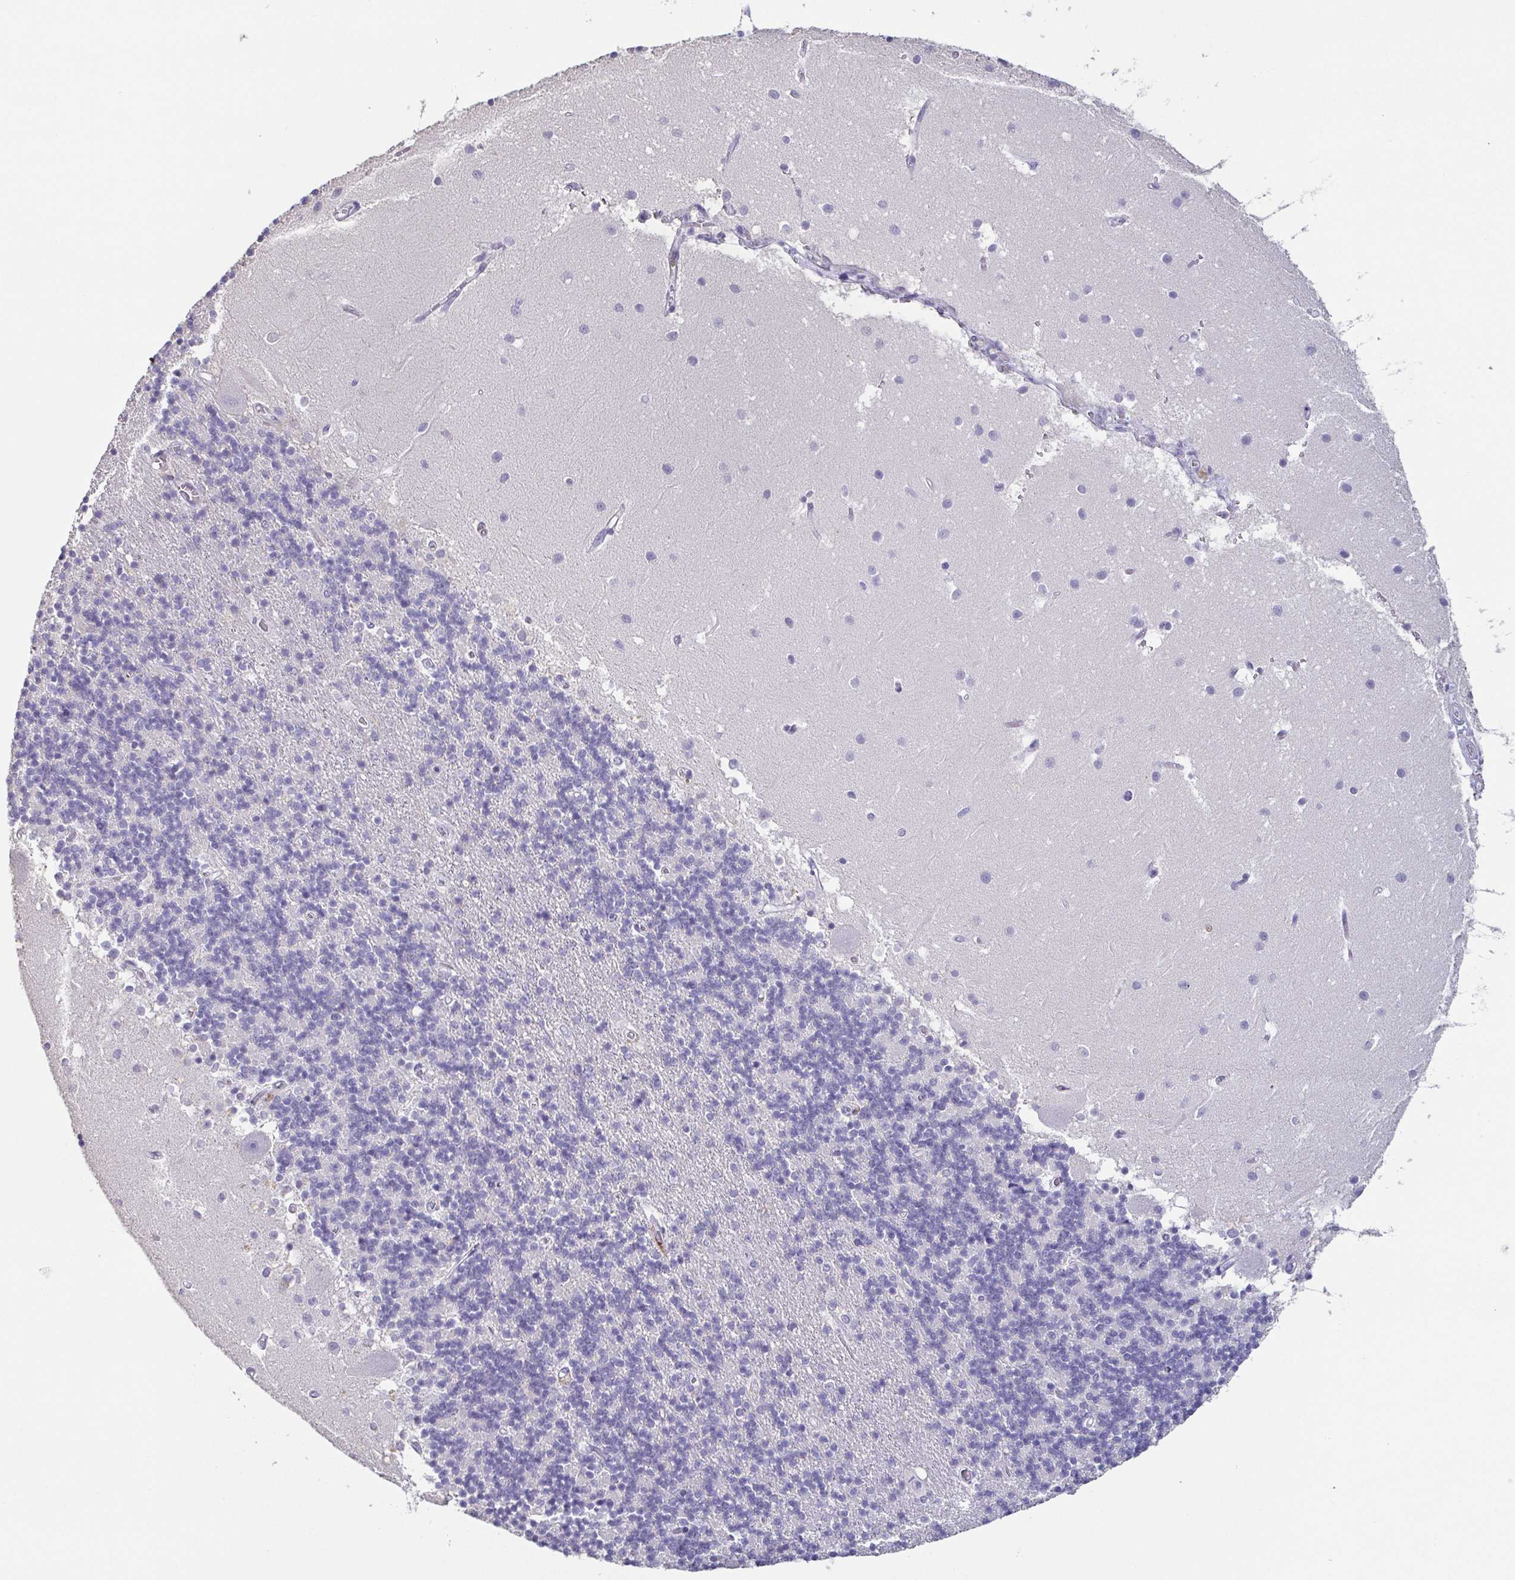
{"staining": {"intensity": "negative", "quantity": "none", "location": "none"}, "tissue": "cerebellum", "cell_type": "Cells in granular layer", "image_type": "normal", "snomed": [{"axis": "morphology", "description": "Normal tissue, NOS"}, {"axis": "topography", "description": "Cerebellum"}], "caption": "Immunohistochemical staining of normal human cerebellum reveals no significant staining in cells in granular layer.", "gene": "BPIFA2", "patient": {"sex": "male", "age": 54}}